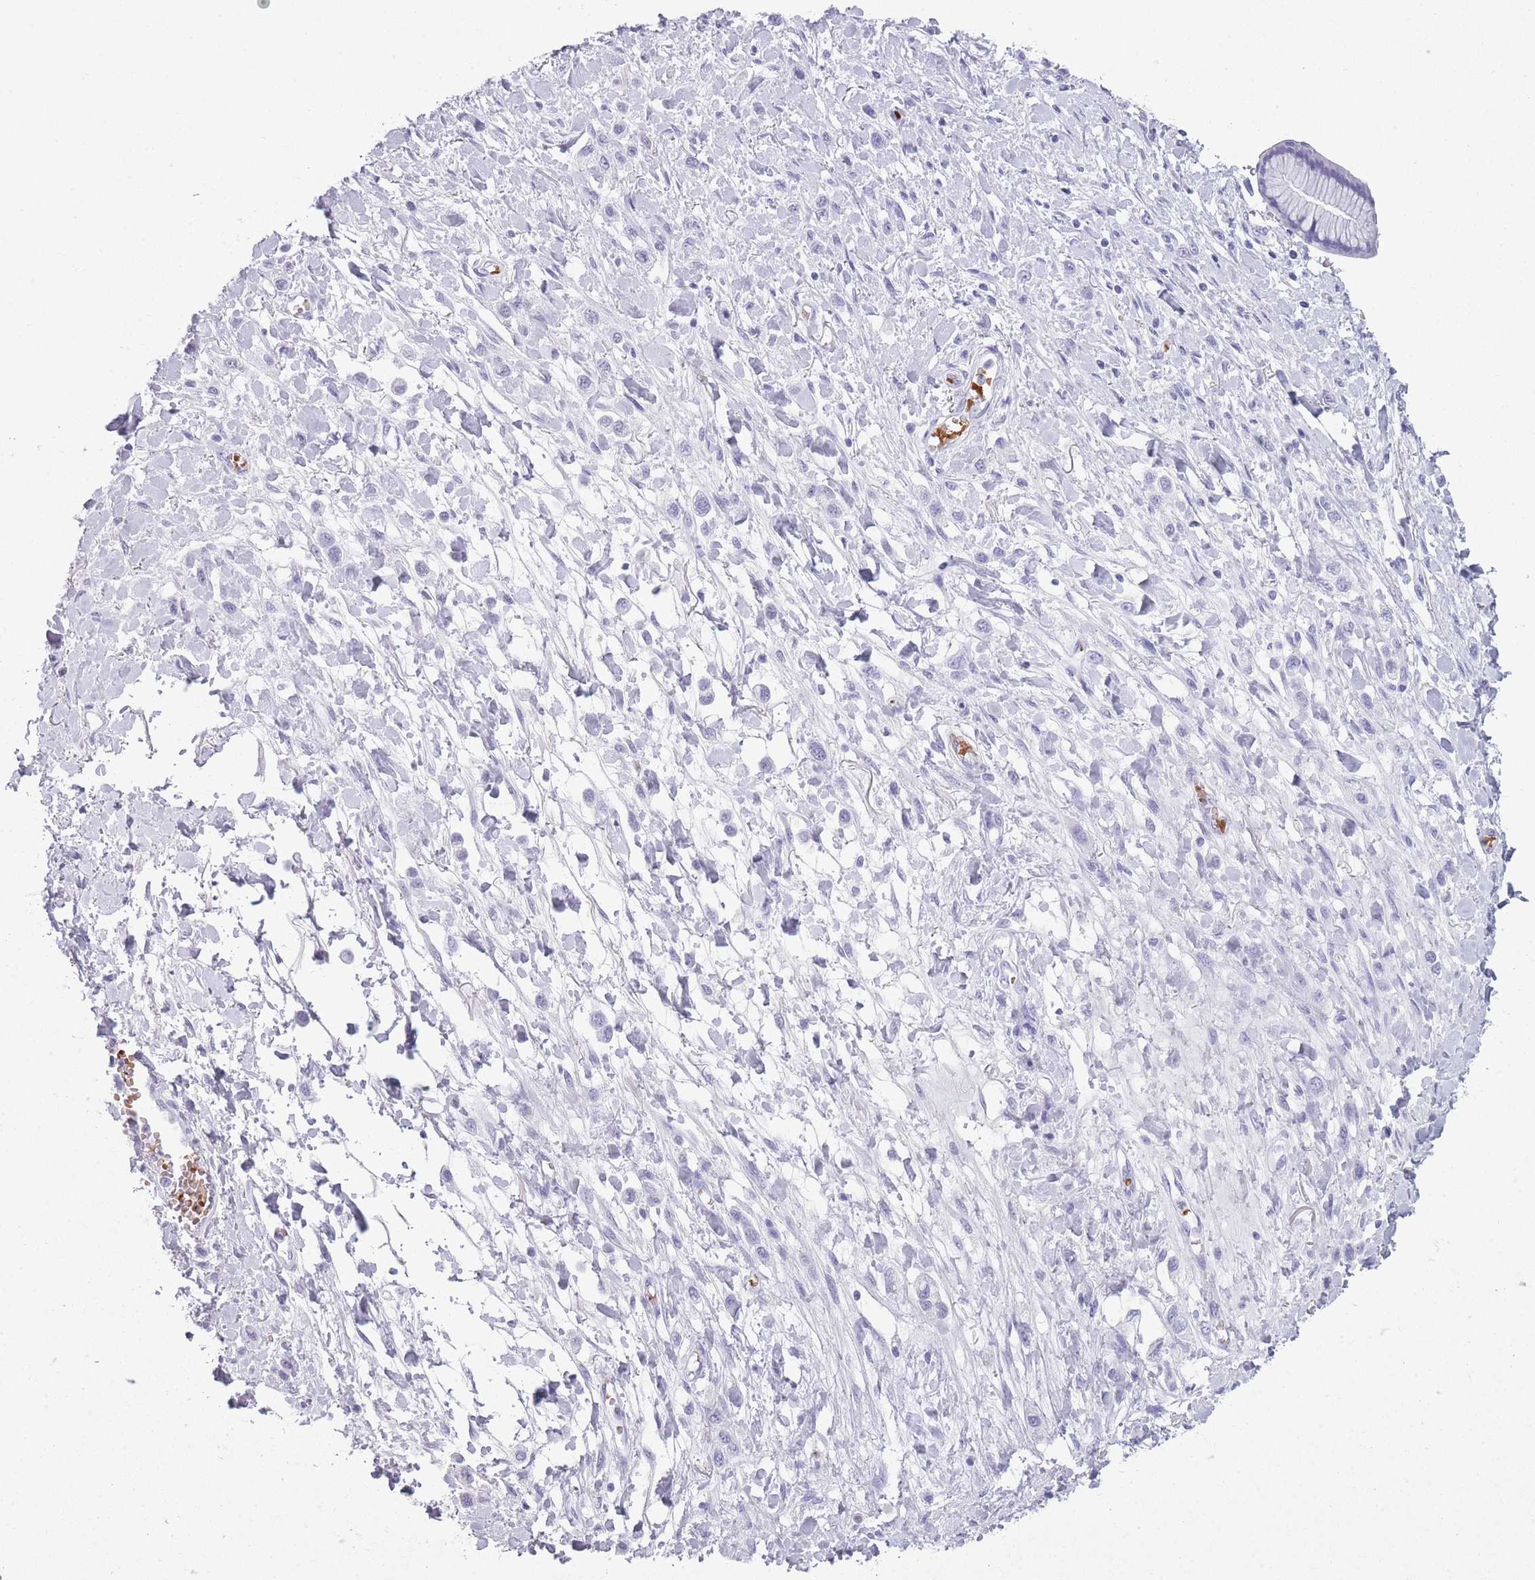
{"staining": {"intensity": "negative", "quantity": "none", "location": "none"}, "tissue": "stomach cancer", "cell_type": "Tumor cells", "image_type": "cancer", "snomed": [{"axis": "morphology", "description": "Adenocarcinoma, NOS"}, {"axis": "topography", "description": "Stomach"}], "caption": "Immunohistochemistry (IHC) image of human stomach cancer stained for a protein (brown), which demonstrates no staining in tumor cells. The staining is performed using DAB (3,3'-diaminobenzidine) brown chromogen with nuclei counter-stained in using hematoxylin.", "gene": "OR7C1", "patient": {"sex": "female", "age": 65}}